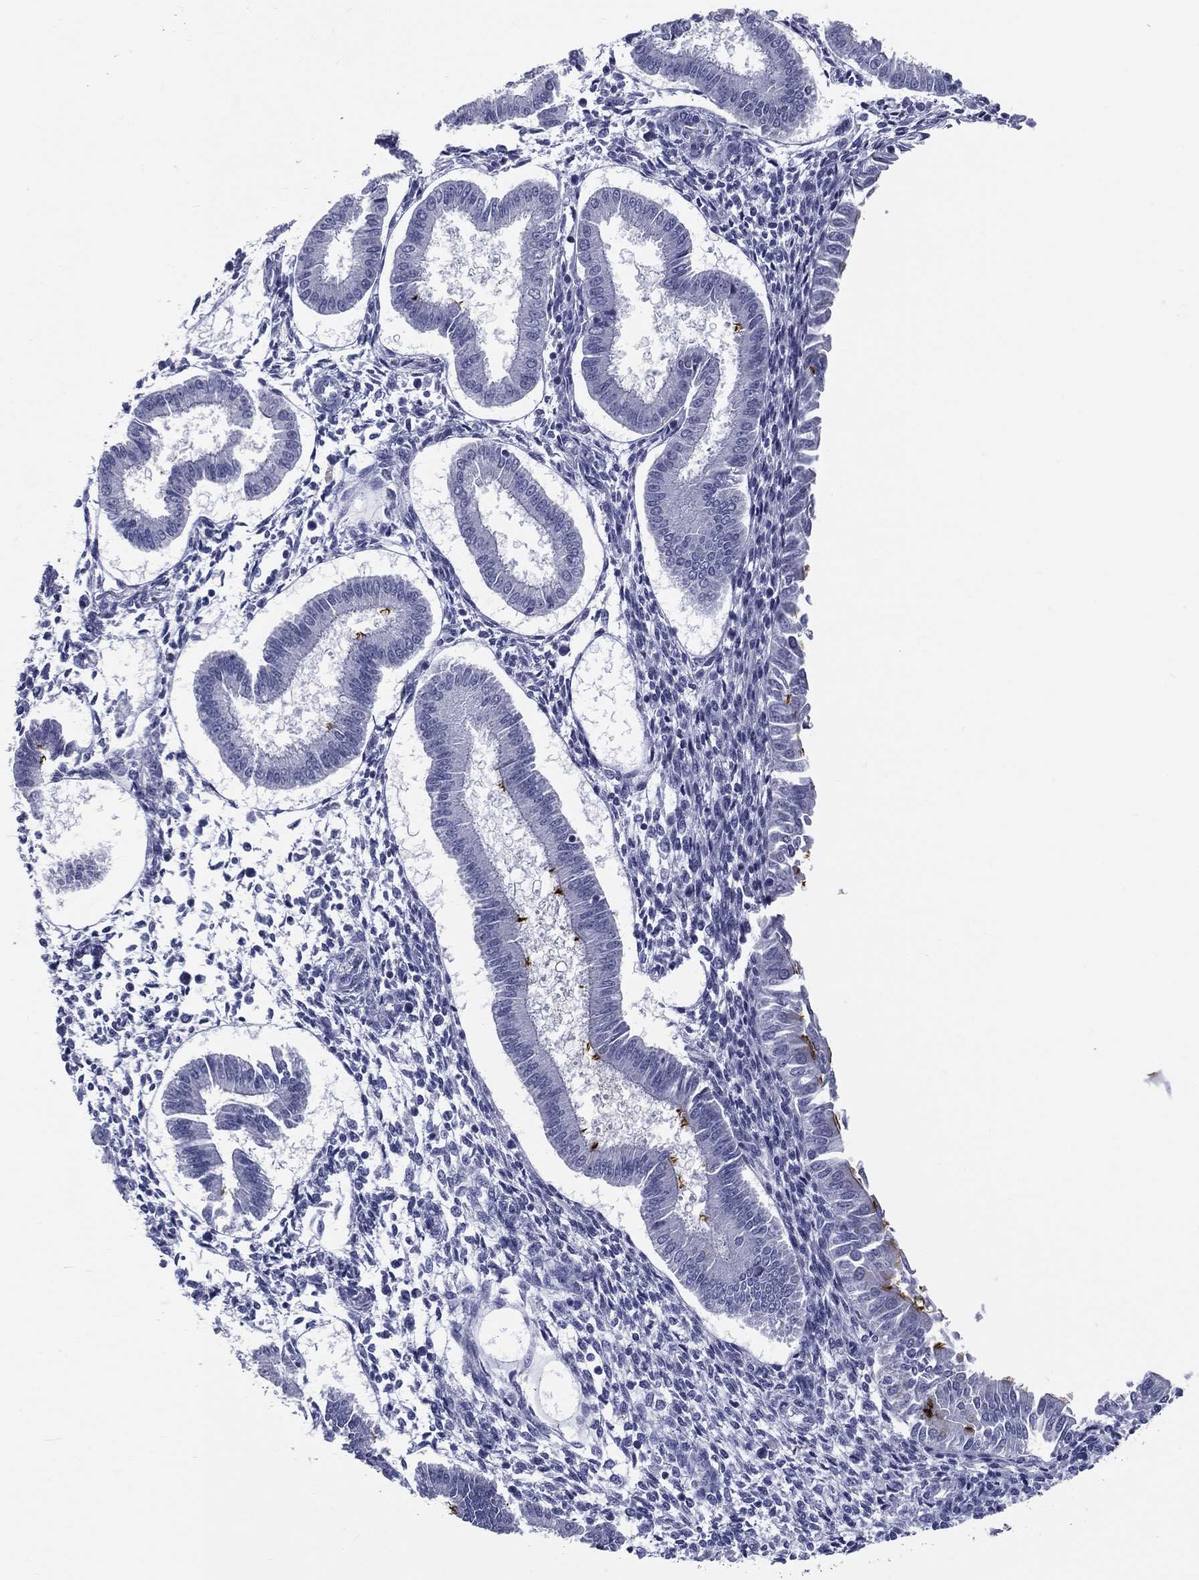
{"staining": {"intensity": "negative", "quantity": "none", "location": "none"}, "tissue": "endometrium", "cell_type": "Cells in endometrial stroma", "image_type": "normal", "snomed": [{"axis": "morphology", "description": "Normal tissue, NOS"}, {"axis": "topography", "description": "Endometrium"}], "caption": "Photomicrograph shows no significant protein expression in cells in endometrial stroma of unremarkable endometrium. (DAB (3,3'-diaminobenzidine) immunohistochemistry (IHC) visualized using brightfield microscopy, high magnification).", "gene": "RSPH4A", "patient": {"sex": "female", "age": 43}}